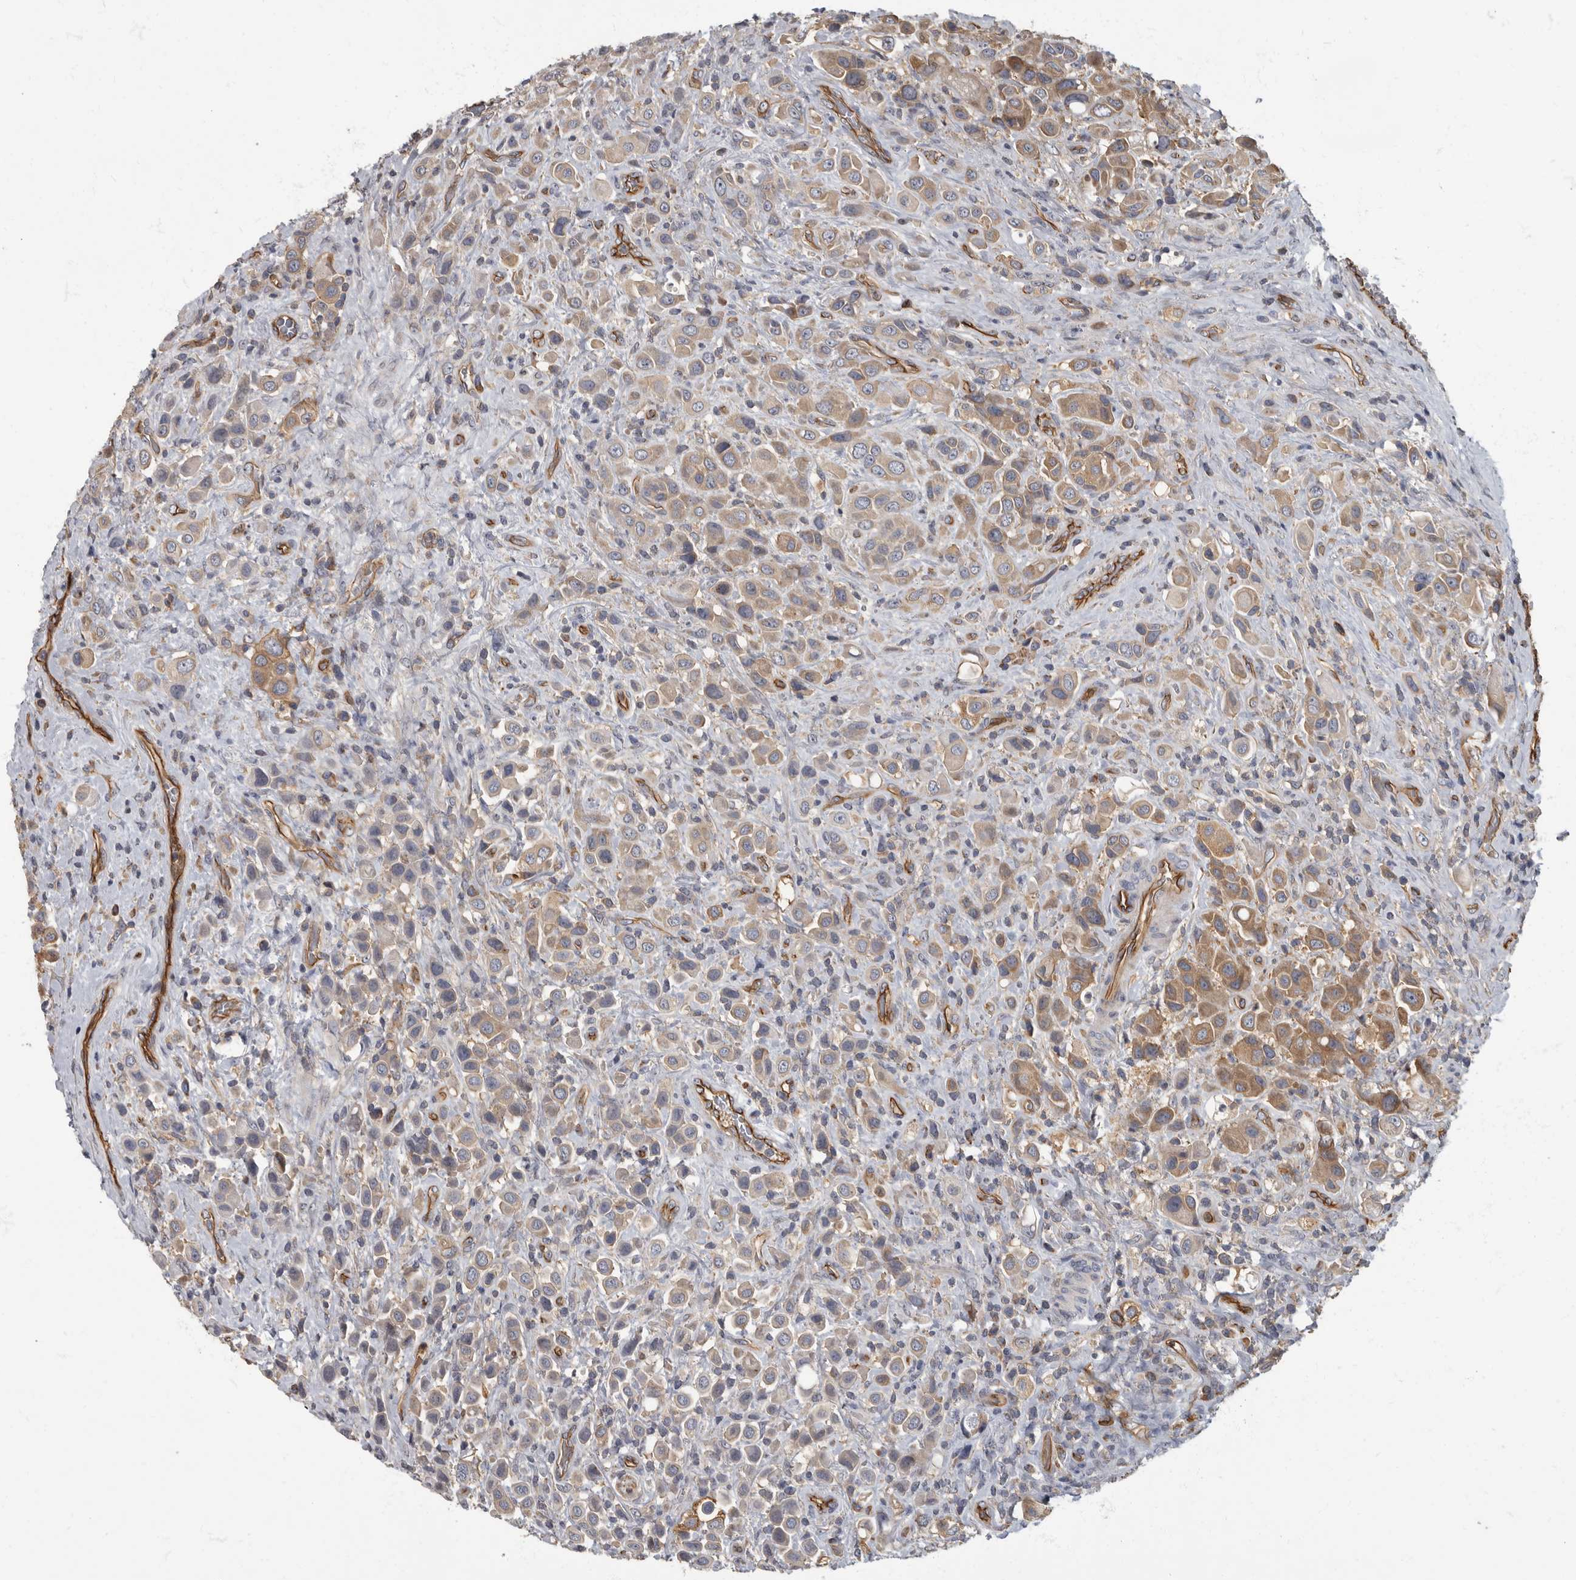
{"staining": {"intensity": "moderate", "quantity": ">75%", "location": "cytoplasmic/membranous"}, "tissue": "urothelial cancer", "cell_type": "Tumor cells", "image_type": "cancer", "snomed": [{"axis": "morphology", "description": "Urothelial carcinoma, High grade"}, {"axis": "topography", "description": "Urinary bladder"}], "caption": "Immunohistochemical staining of human urothelial cancer shows medium levels of moderate cytoplasmic/membranous protein positivity in approximately >75% of tumor cells.", "gene": "PDK1", "patient": {"sex": "male", "age": 50}}